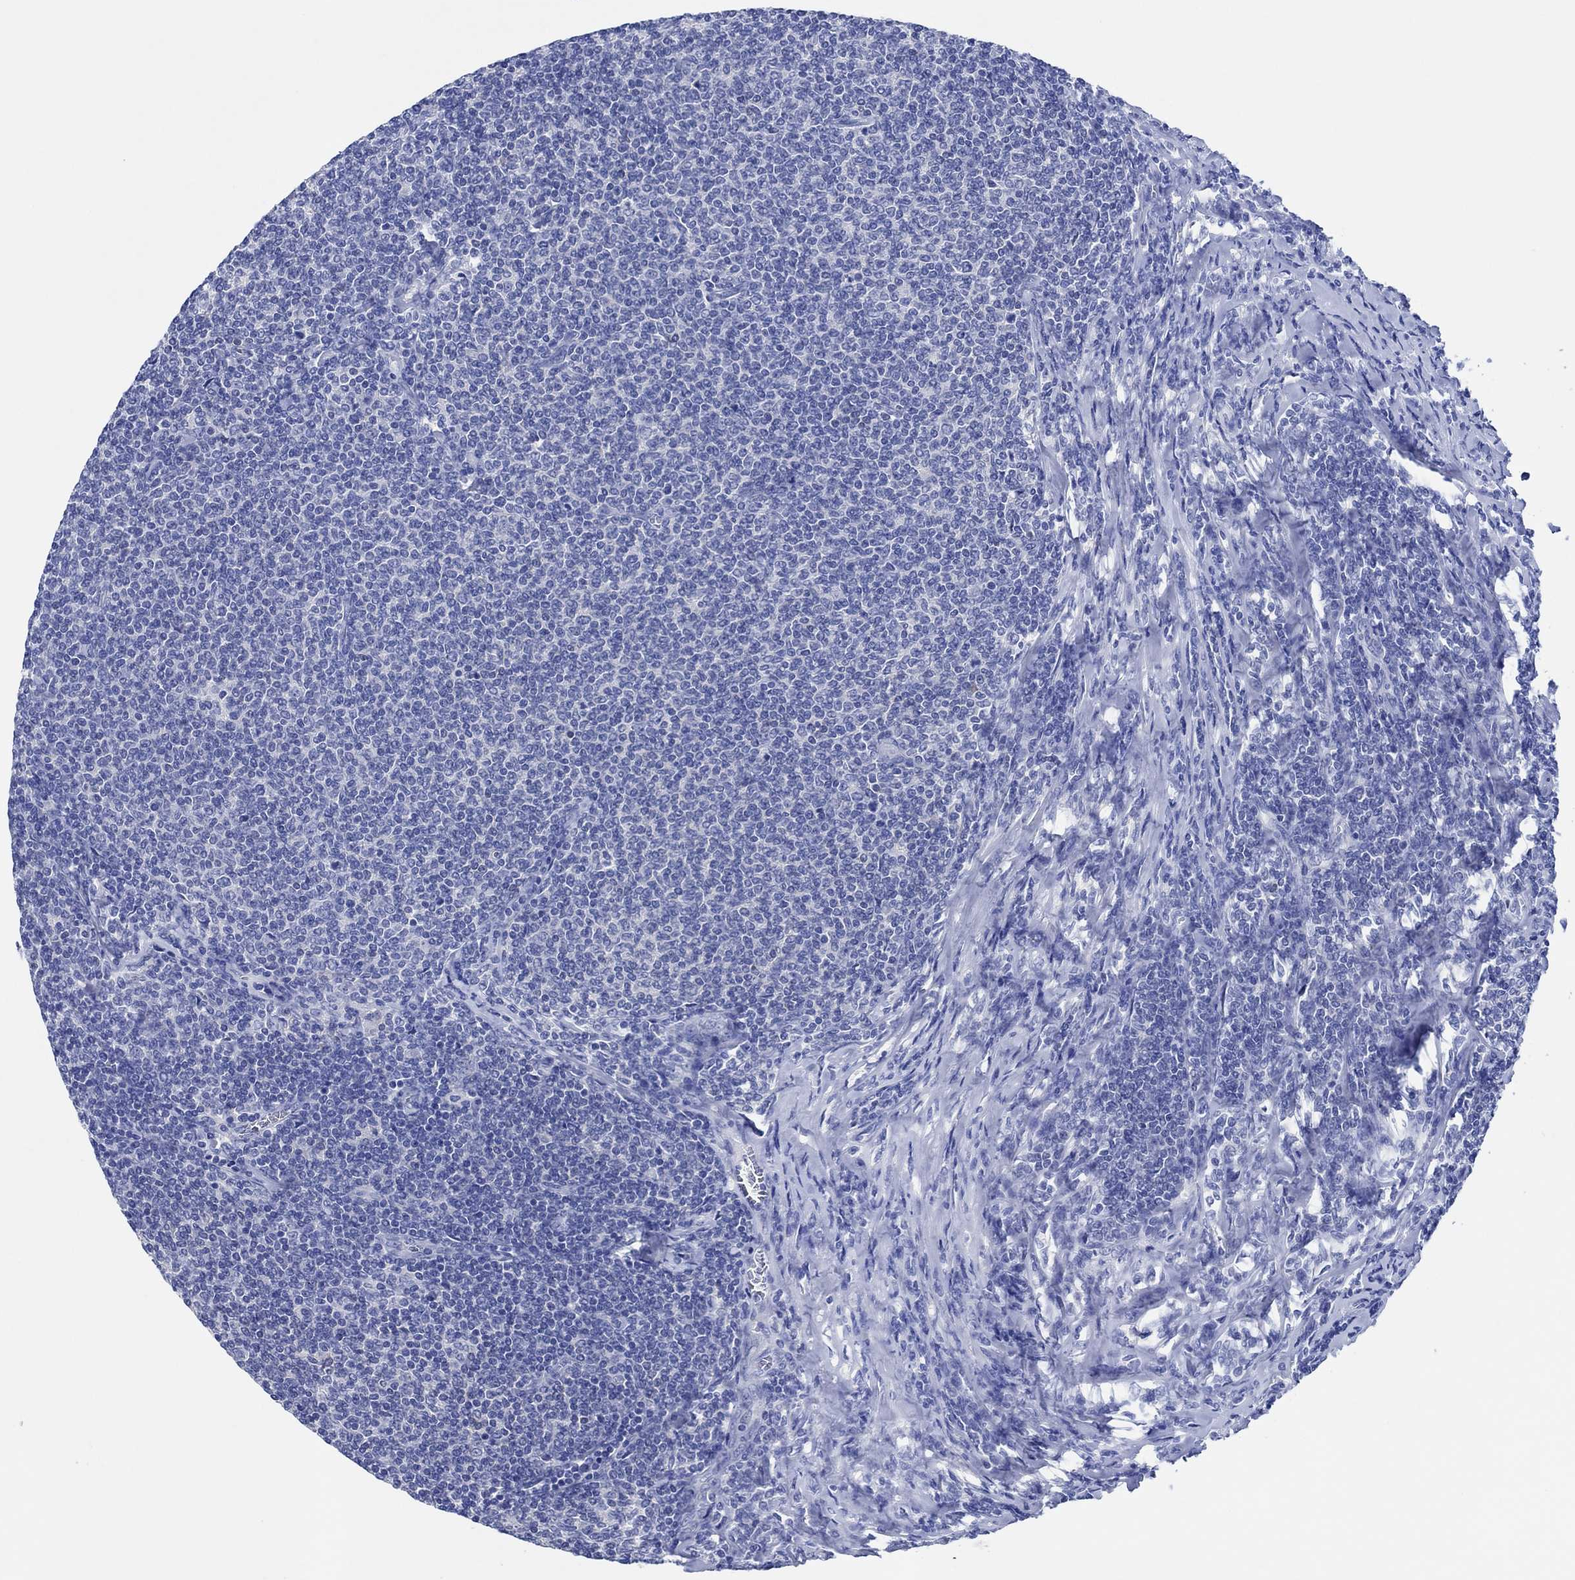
{"staining": {"intensity": "negative", "quantity": "none", "location": "none"}, "tissue": "lymphoma", "cell_type": "Tumor cells", "image_type": "cancer", "snomed": [{"axis": "morphology", "description": "Malignant lymphoma, non-Hodgkin's type, Low grade"}, {"axis": "topography", "description": "Lymph node"}], "caption": "This is a micrograph of immunohistochemistry (IHC) staining of low-grade malignant lymphoma, non-Hodgkin's type, which shows no staining in tumor cells.", "gene": "CPNE6", "patient": {"sex": "male", "age": 52}}